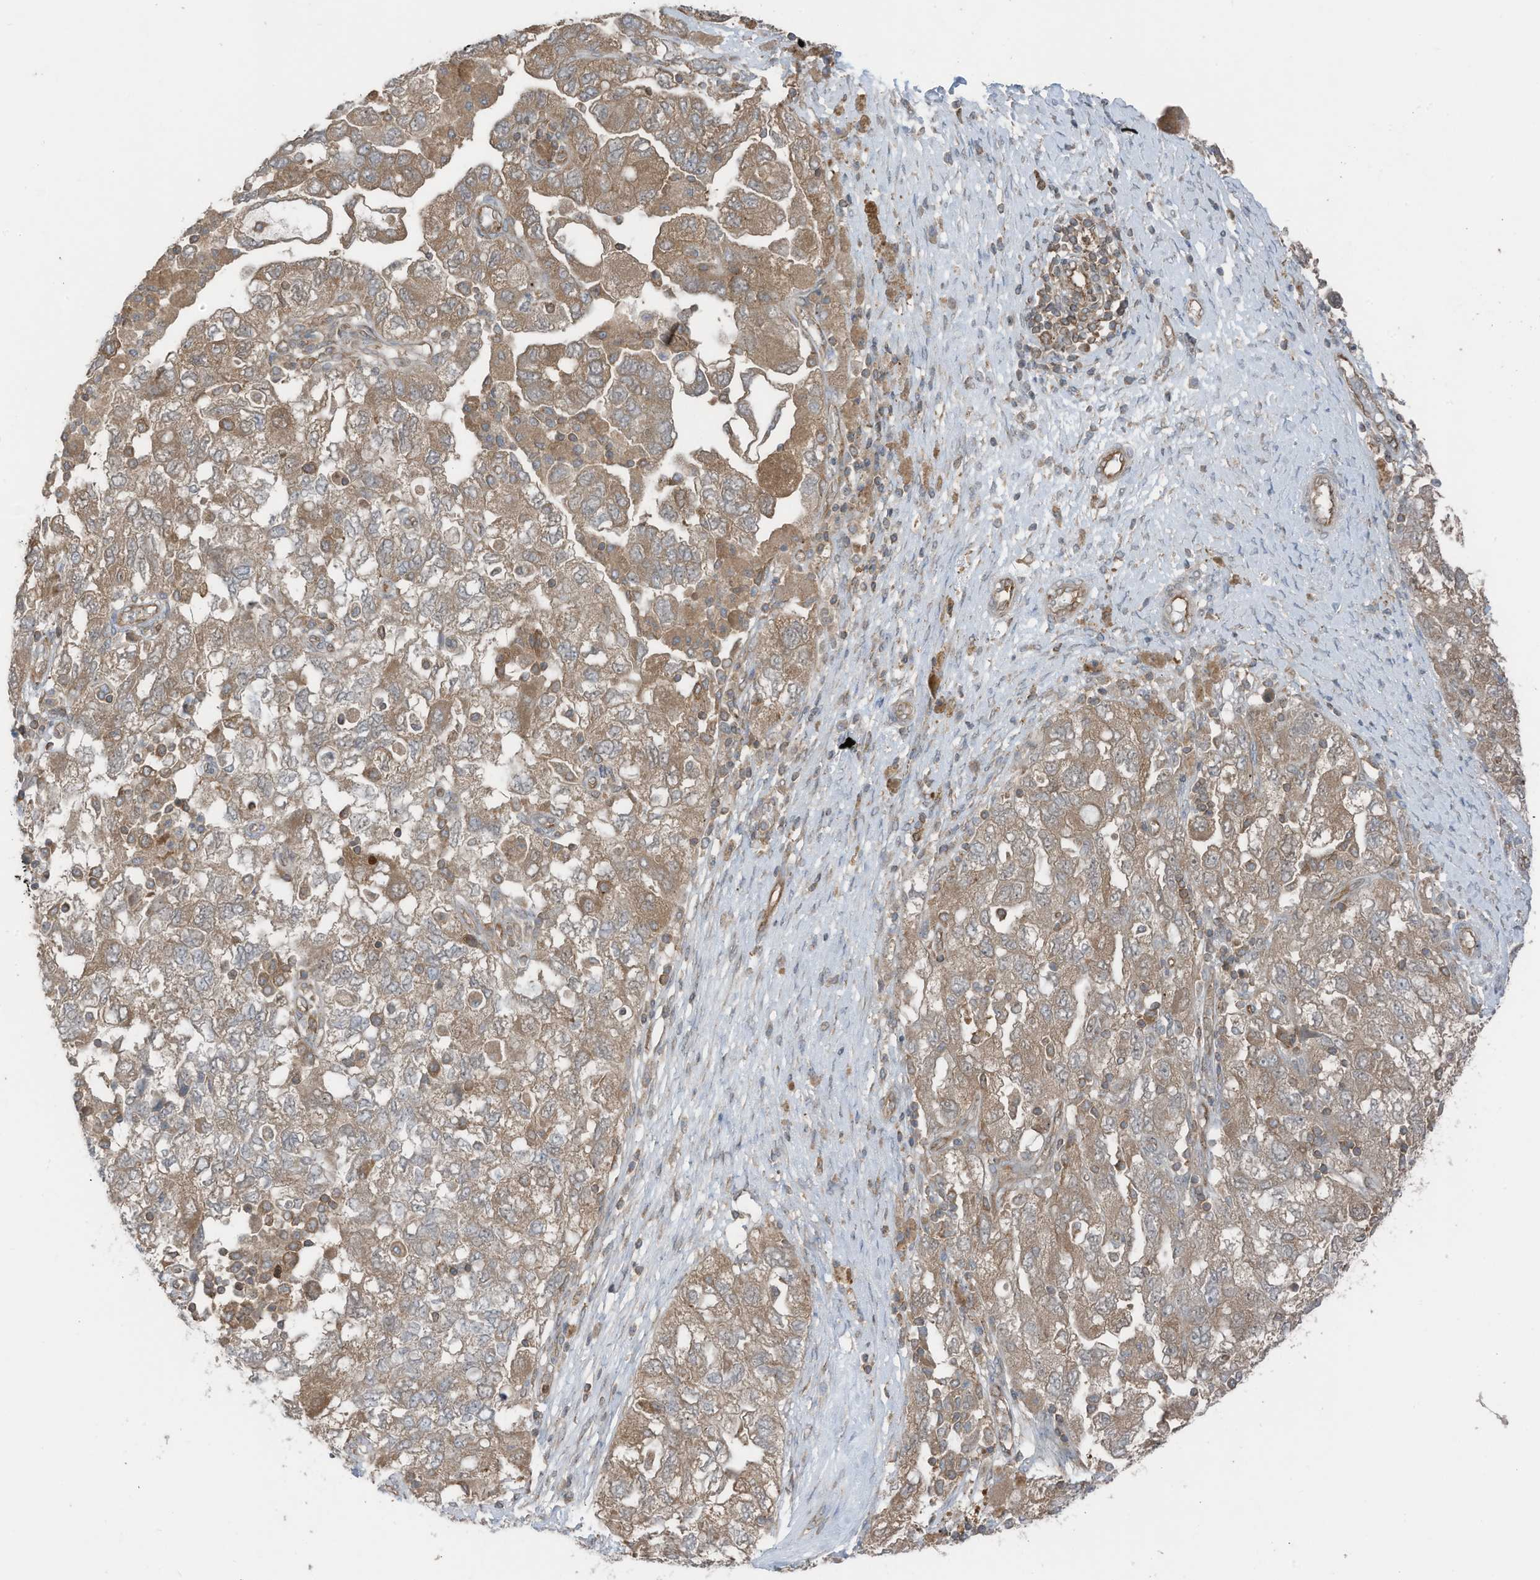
{"staining": {"intensity": "moderate", "quantity": ">75%", "location": "cytoplasmic/membranous"}, "tissue": "ovarian cancer", "cell_type": "Tumor cells", "image_type": "cancer", "snomed": [{"axis": "morphology", "description": "Carcinoma, NOS"}, {"axis": "morphology", "description": "Cystadenocarcinoma, serous, NOS"}, {"axis": "topography", "description": "Ovary"}], "caption": "This histopathology image reveals carcinoma (ovarian) stained with IHC to label a protein in brown. The cytoplasmic/membranous of tumor cells show moderate positivity for the protein. Nuclei are counter-stained blue.", "gene": "TXNDC9", "patient": {"sex": "female", "age": 69}}